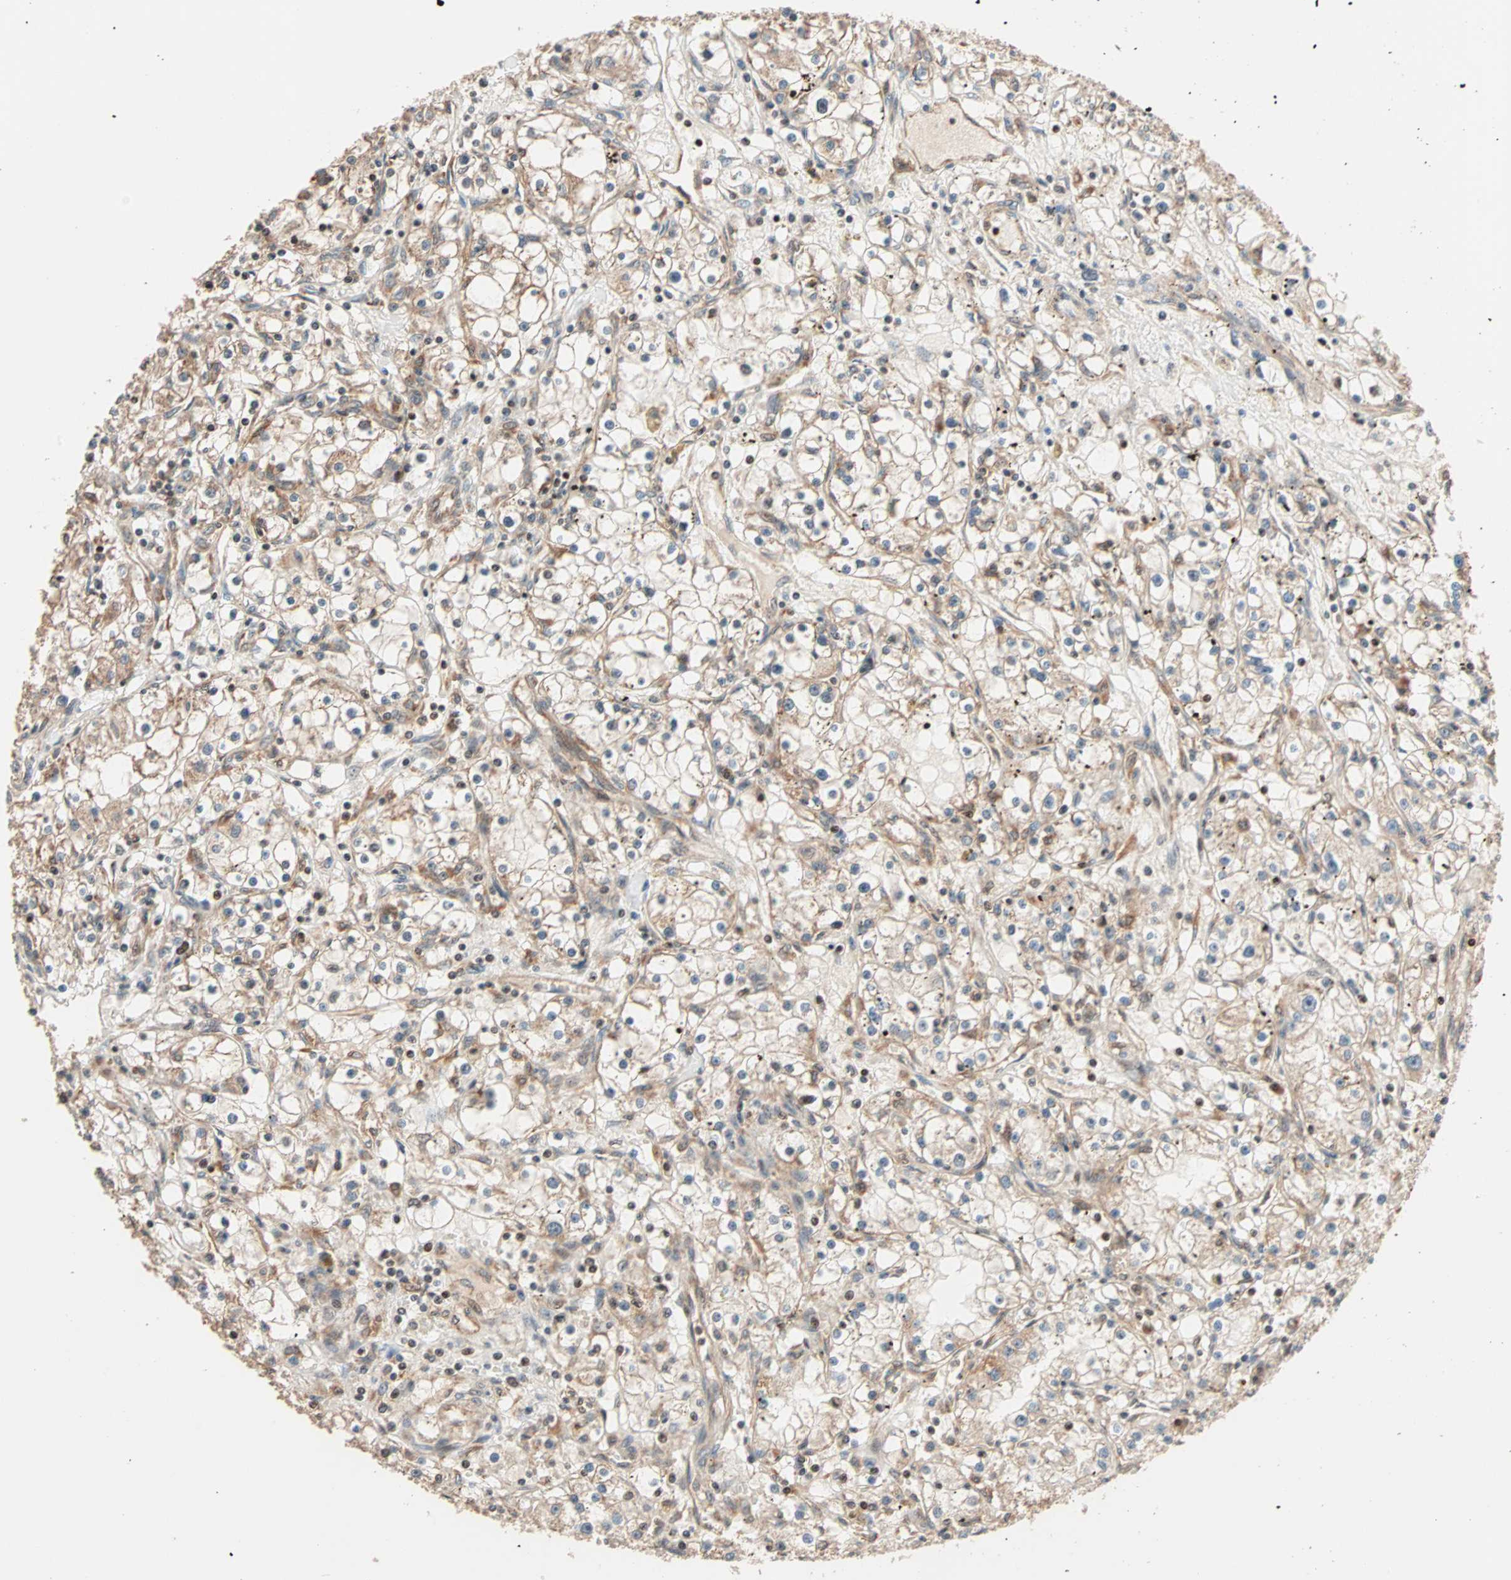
{"staining": {"intensity": "moderate", "quantity": ">75%", "location": "cytoplasmic/membranous"}, "tissue": "renal cancer", "cell_type": "Tumor cells", "image_type": "cancer", "snomed": [{"axis": "morphology", "description": "Adenocarcinoma, NOS"}, {"axis": "topography", "description": "Kidney"}], "caption": "Protein staining of renal cancer tissue demonstrates moderate cytoplasmic/membranous positivity in about >75% of tumor cells.", "gene": "HECW1", "patient": {"sex": "male", "age": 56}}